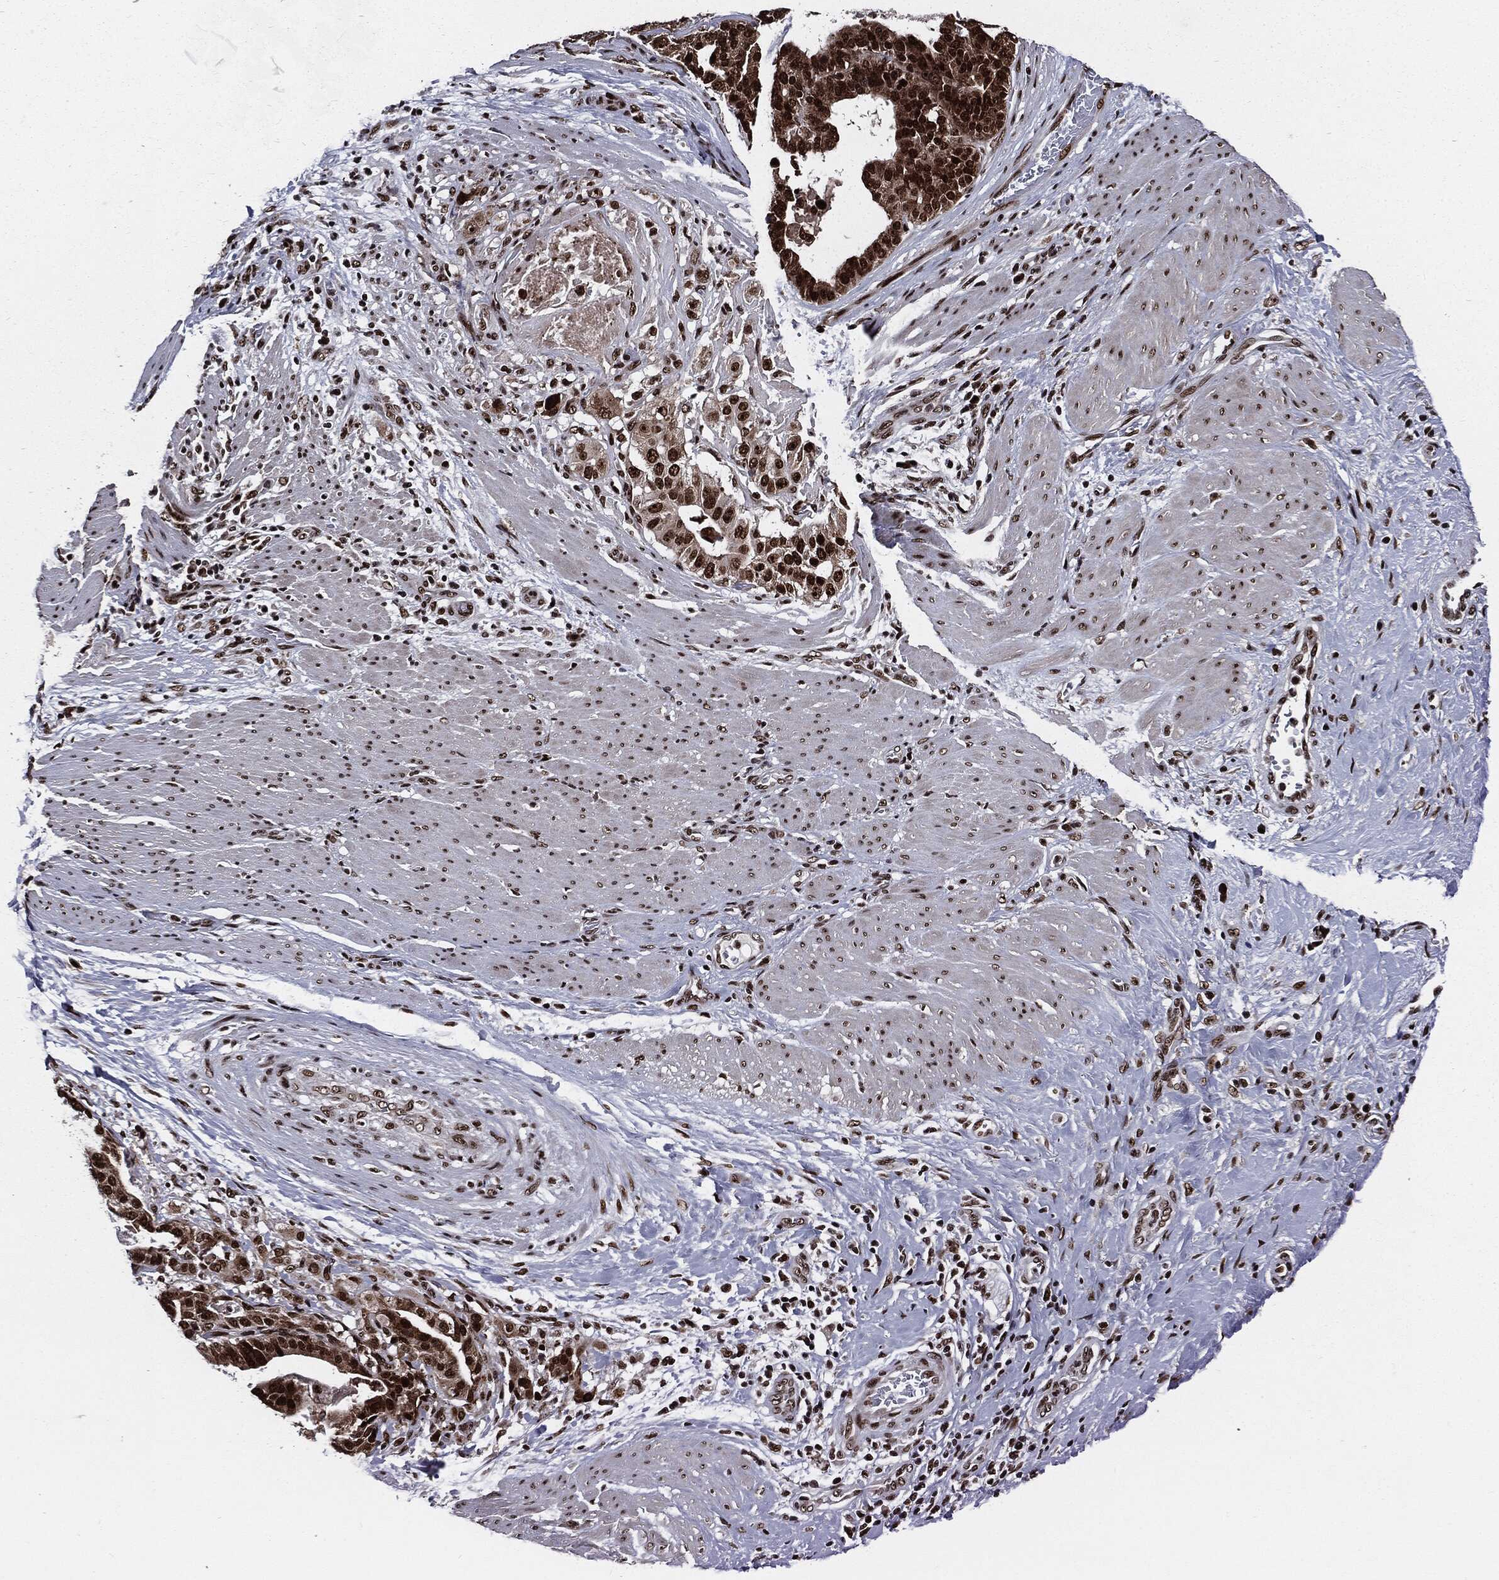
{"staining": {"intensity": "strong", "quantity": ">75%", "location": "nuclear"}, "tissue": "stomach cancer", "cell_type": "Tumor cells", "image_type": "cancer", "snomed": [{"axis": "morphology", "description": "Adenocarcinoma, NOS"}, {"axis": "topography", "description": "Stomach"}], "caption": "This micrograph shows IHC staining of stomach cancer (adenocarcinoma), with high strong nuclear positivity in about >75% of tumor cells.", "gene": "ZFP91", "patient": {"sex": "male", "age": 48}}